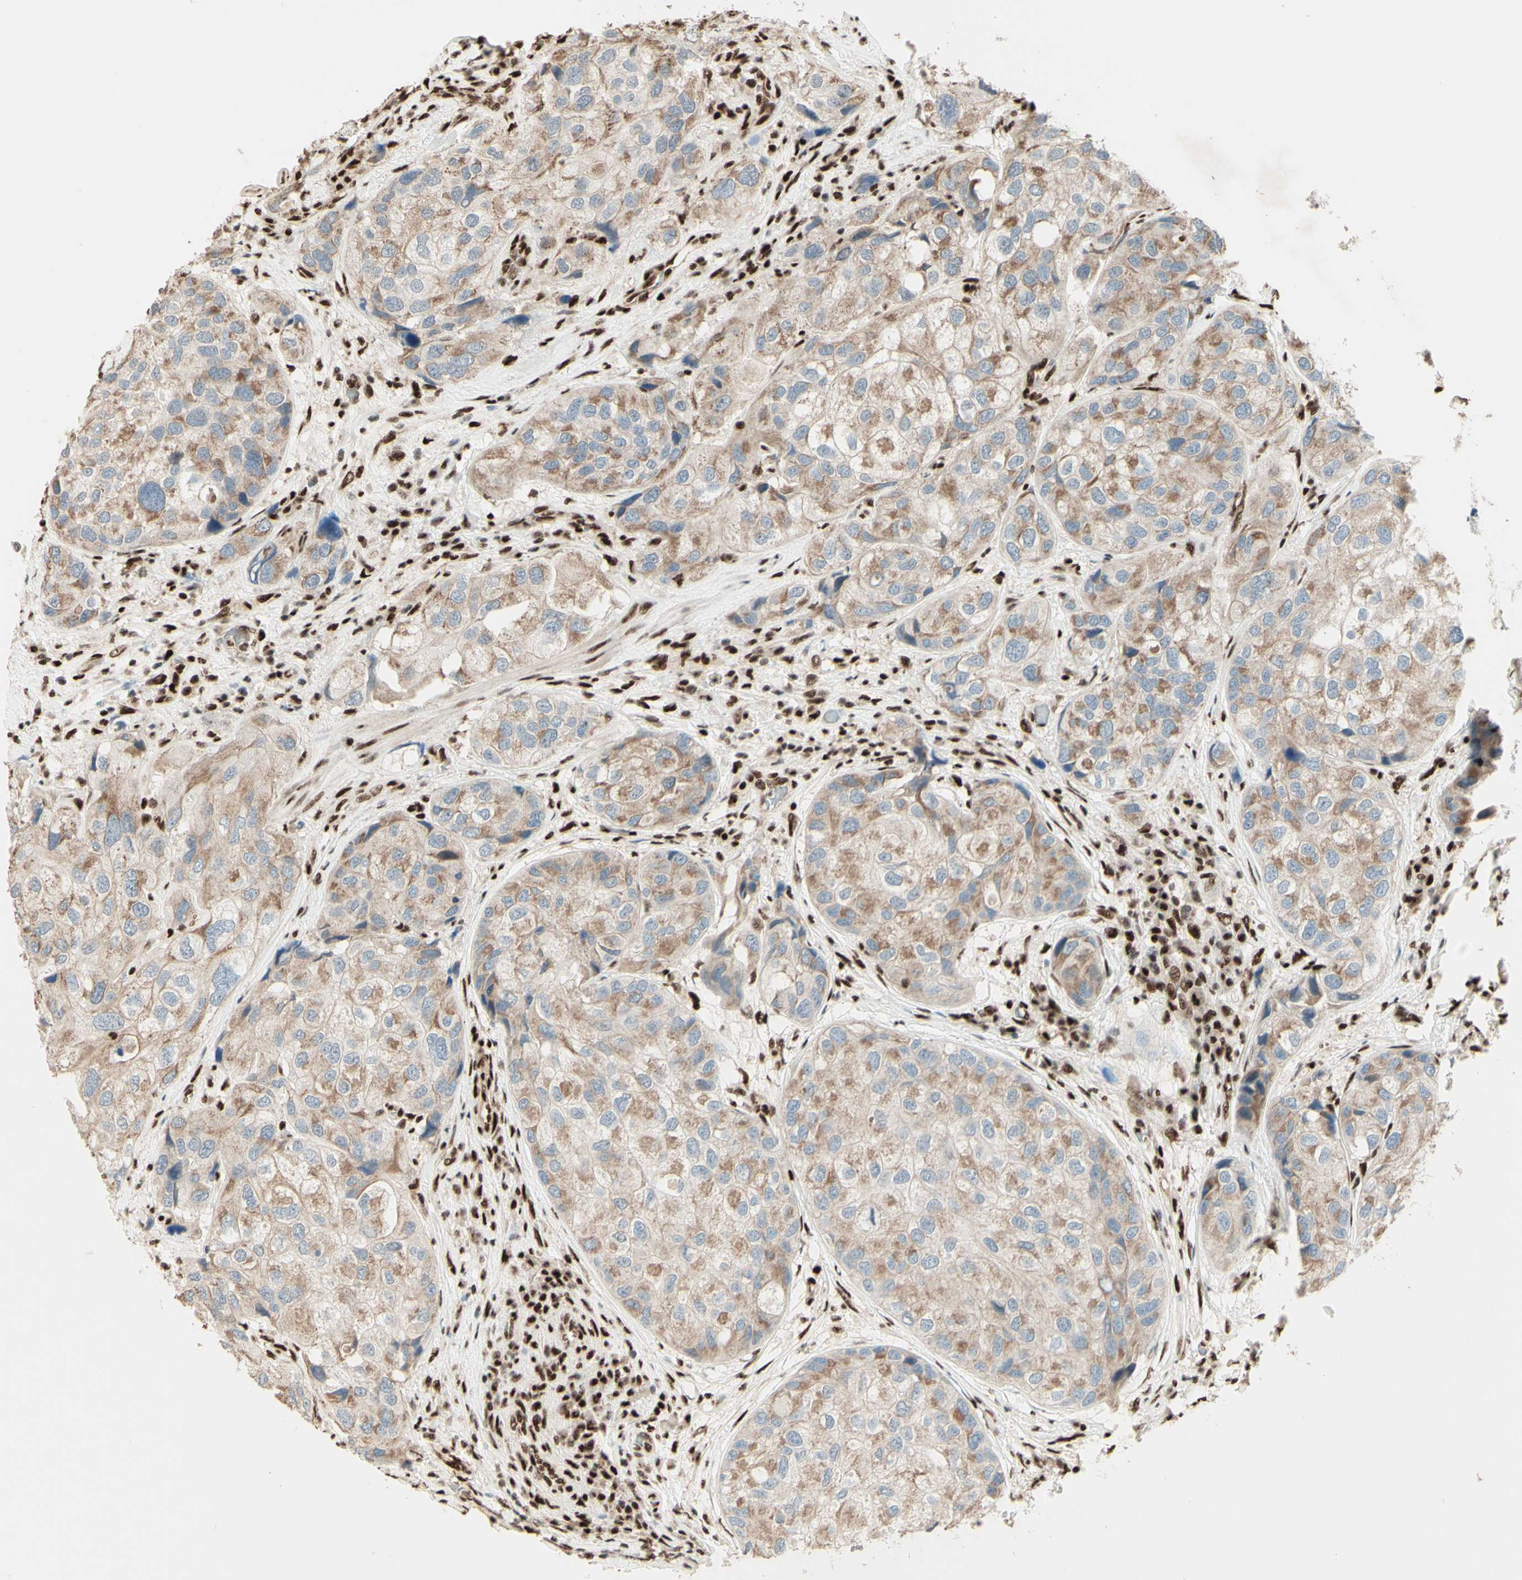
{"staining": {"intensity": "moderate", "quantity": ">75%", "location": "cytoplasmic/membranous"}, "tissue": "urothelial cancer", "cell_type": "Tumor cells", "image_type": "cancer", "snomed": [{"axis": "morphology", "description": "Urothelial carcinoma, High grade"}, {"axis": "topography", "description": "Urinary bladder"}], "caption": "Immunohistochemical staining of human high-grade urothelial carcinoma displays medium levels of moderate cytoplasmic/membranous protein staining in approximately >75% of tumor cells. (IHC, brightfield microscopy, high magnification).", "gene": "NR3C1", "patient": {"sex": "female", "age": 64}}